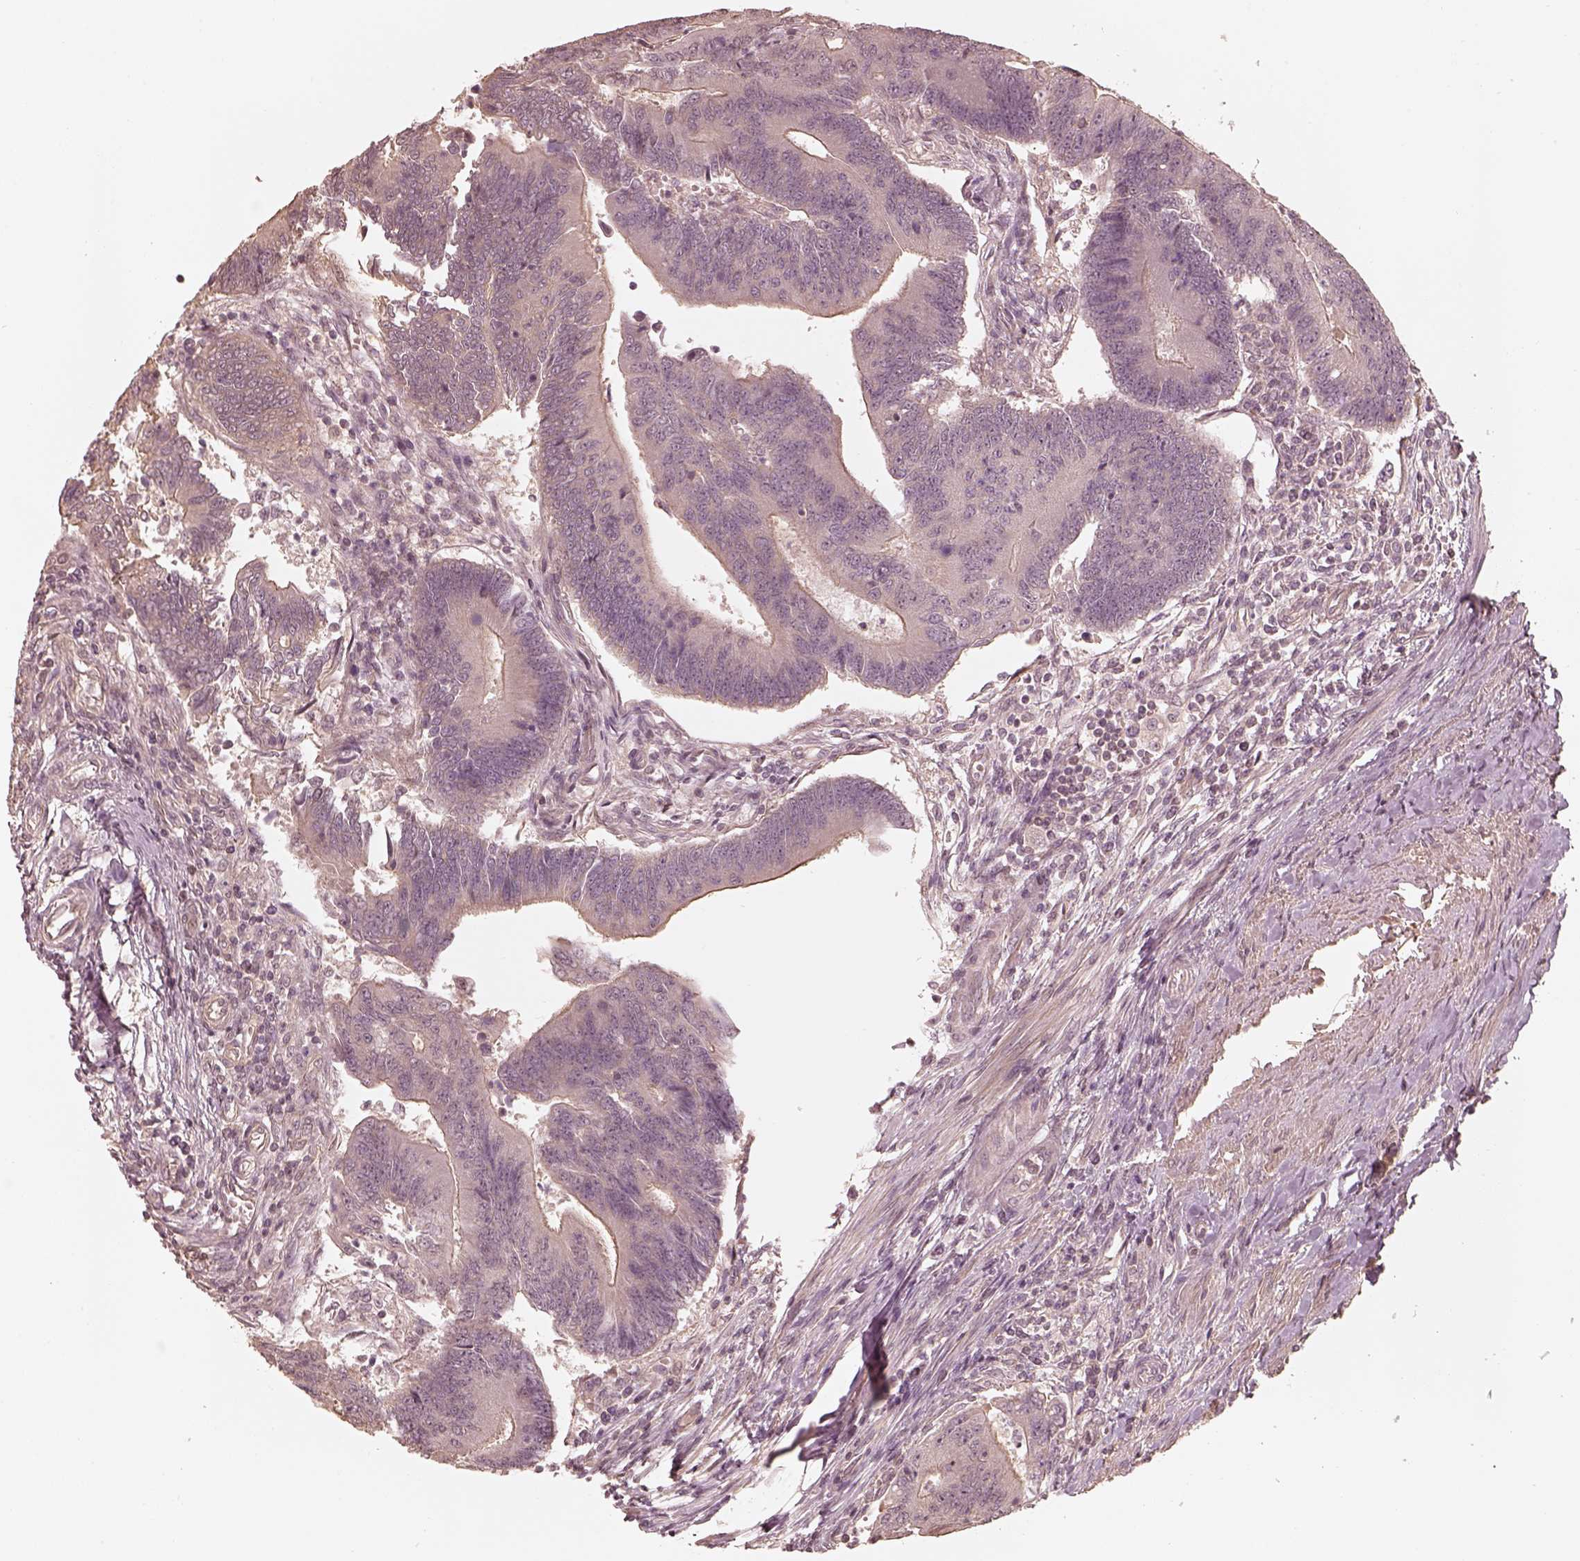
{"staining": {"intensity": "negative", "quantity": "none", "location": "none"}, "tissue": "colorectal cancer", "cell_type": "Tumor cells", "image_type": "cancer", "snomed": [{"axis": "morphology", "description": "Adenocarcinoma, NOS"}, {"axis": "topography", "description": "Colon"}], "caption": "This is a histopathology image of IHC staining of colorectal adenocarcinoma, which shows no staining in tumor cells.", "gene": "KIF5C", "patient": {"sex": "female", "age": 67}}